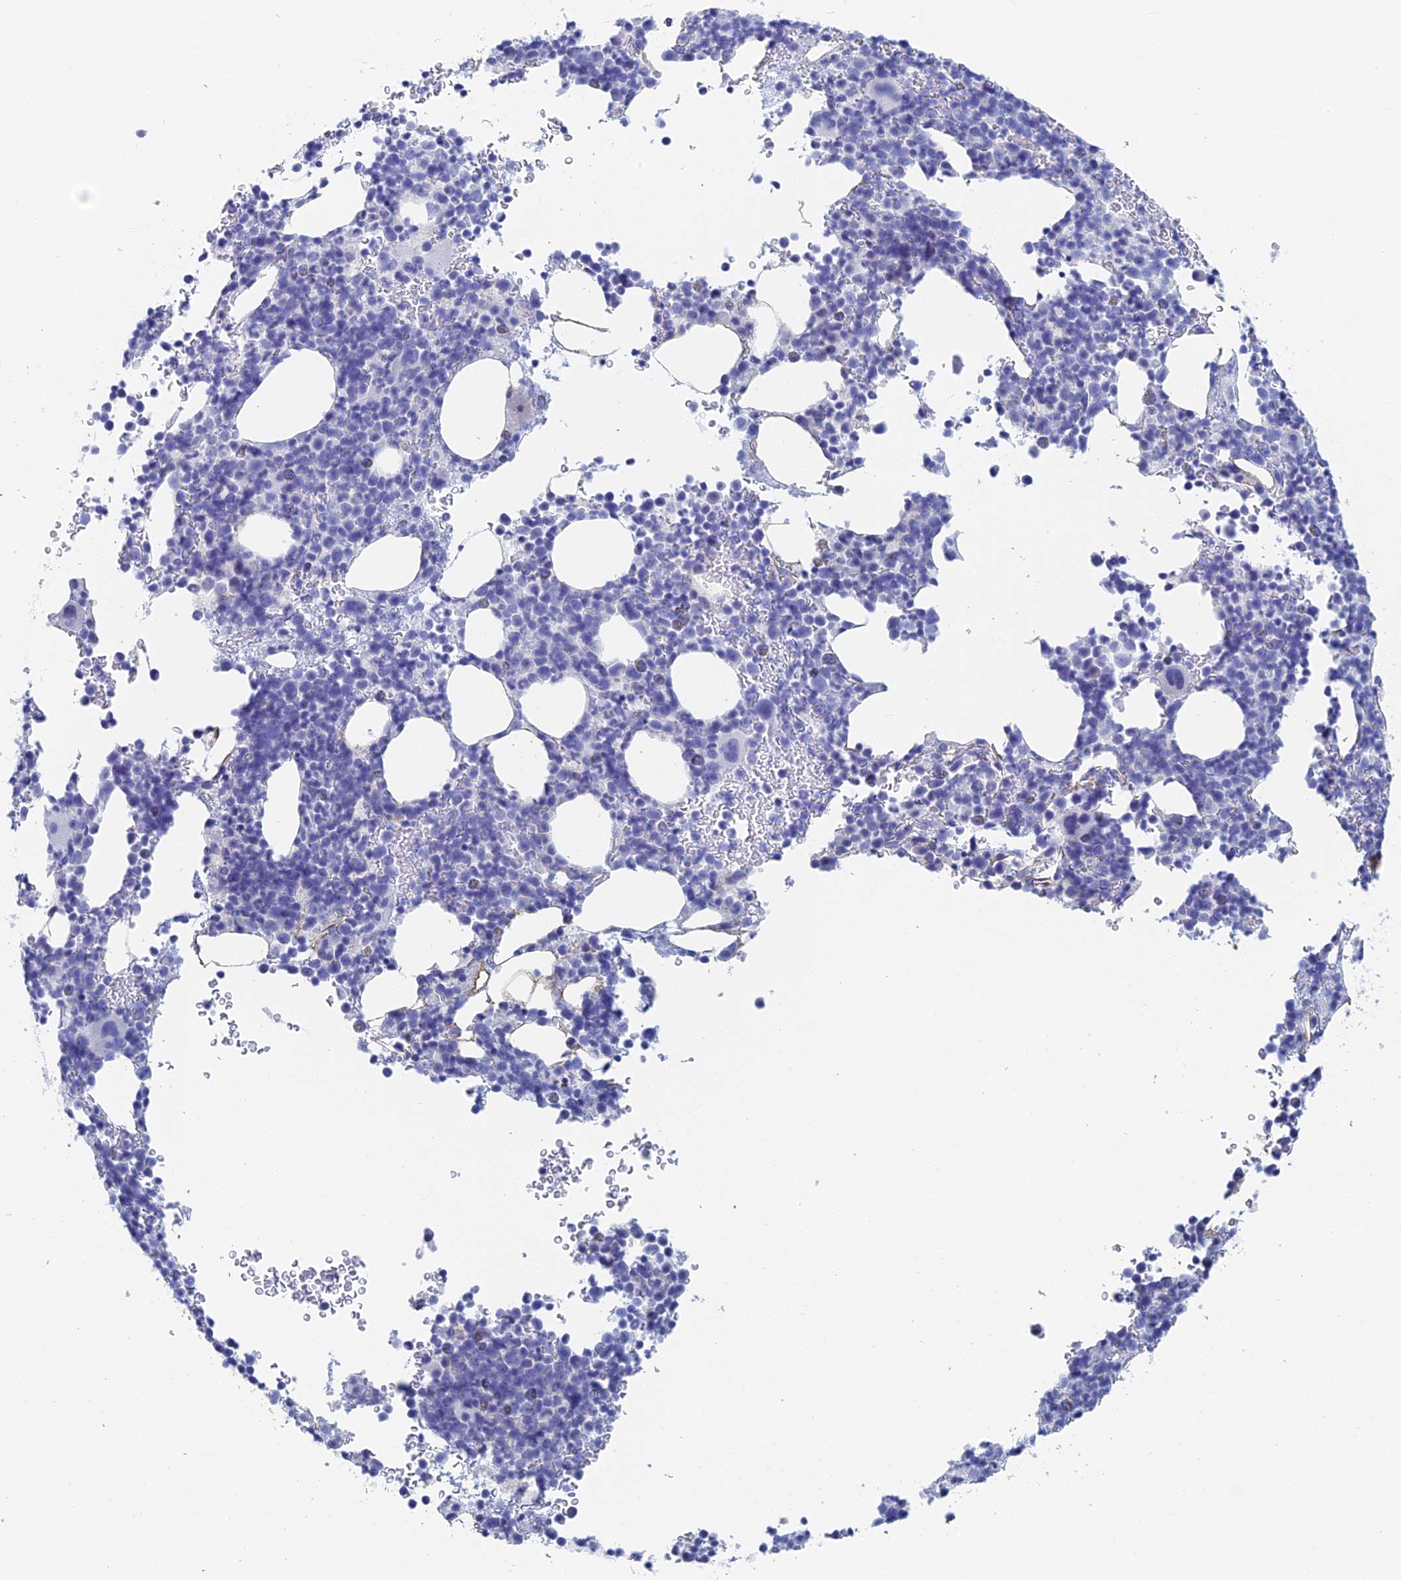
{"staining": {"intensity": "negative", "quantity": "none", "location": "none"}, "tissue": "bone marrow", "cell_type": "Hematopoietic cells", "image_type": "normal", "snomed": [{"axis": "morphology", "description": "Normal tissue, NOS"}, {"axis": "topography", "description": "Bone marrow"}], "caption": "The photomicrograph reveals no significant expression in hematopoietic cells of bone marrow. The staining is performed using DAB brown chromogen with nuclei counter-stained in using hematoxylin.", "gene": "KCNK18", "patient": {"sex": "female", "age": 82}}